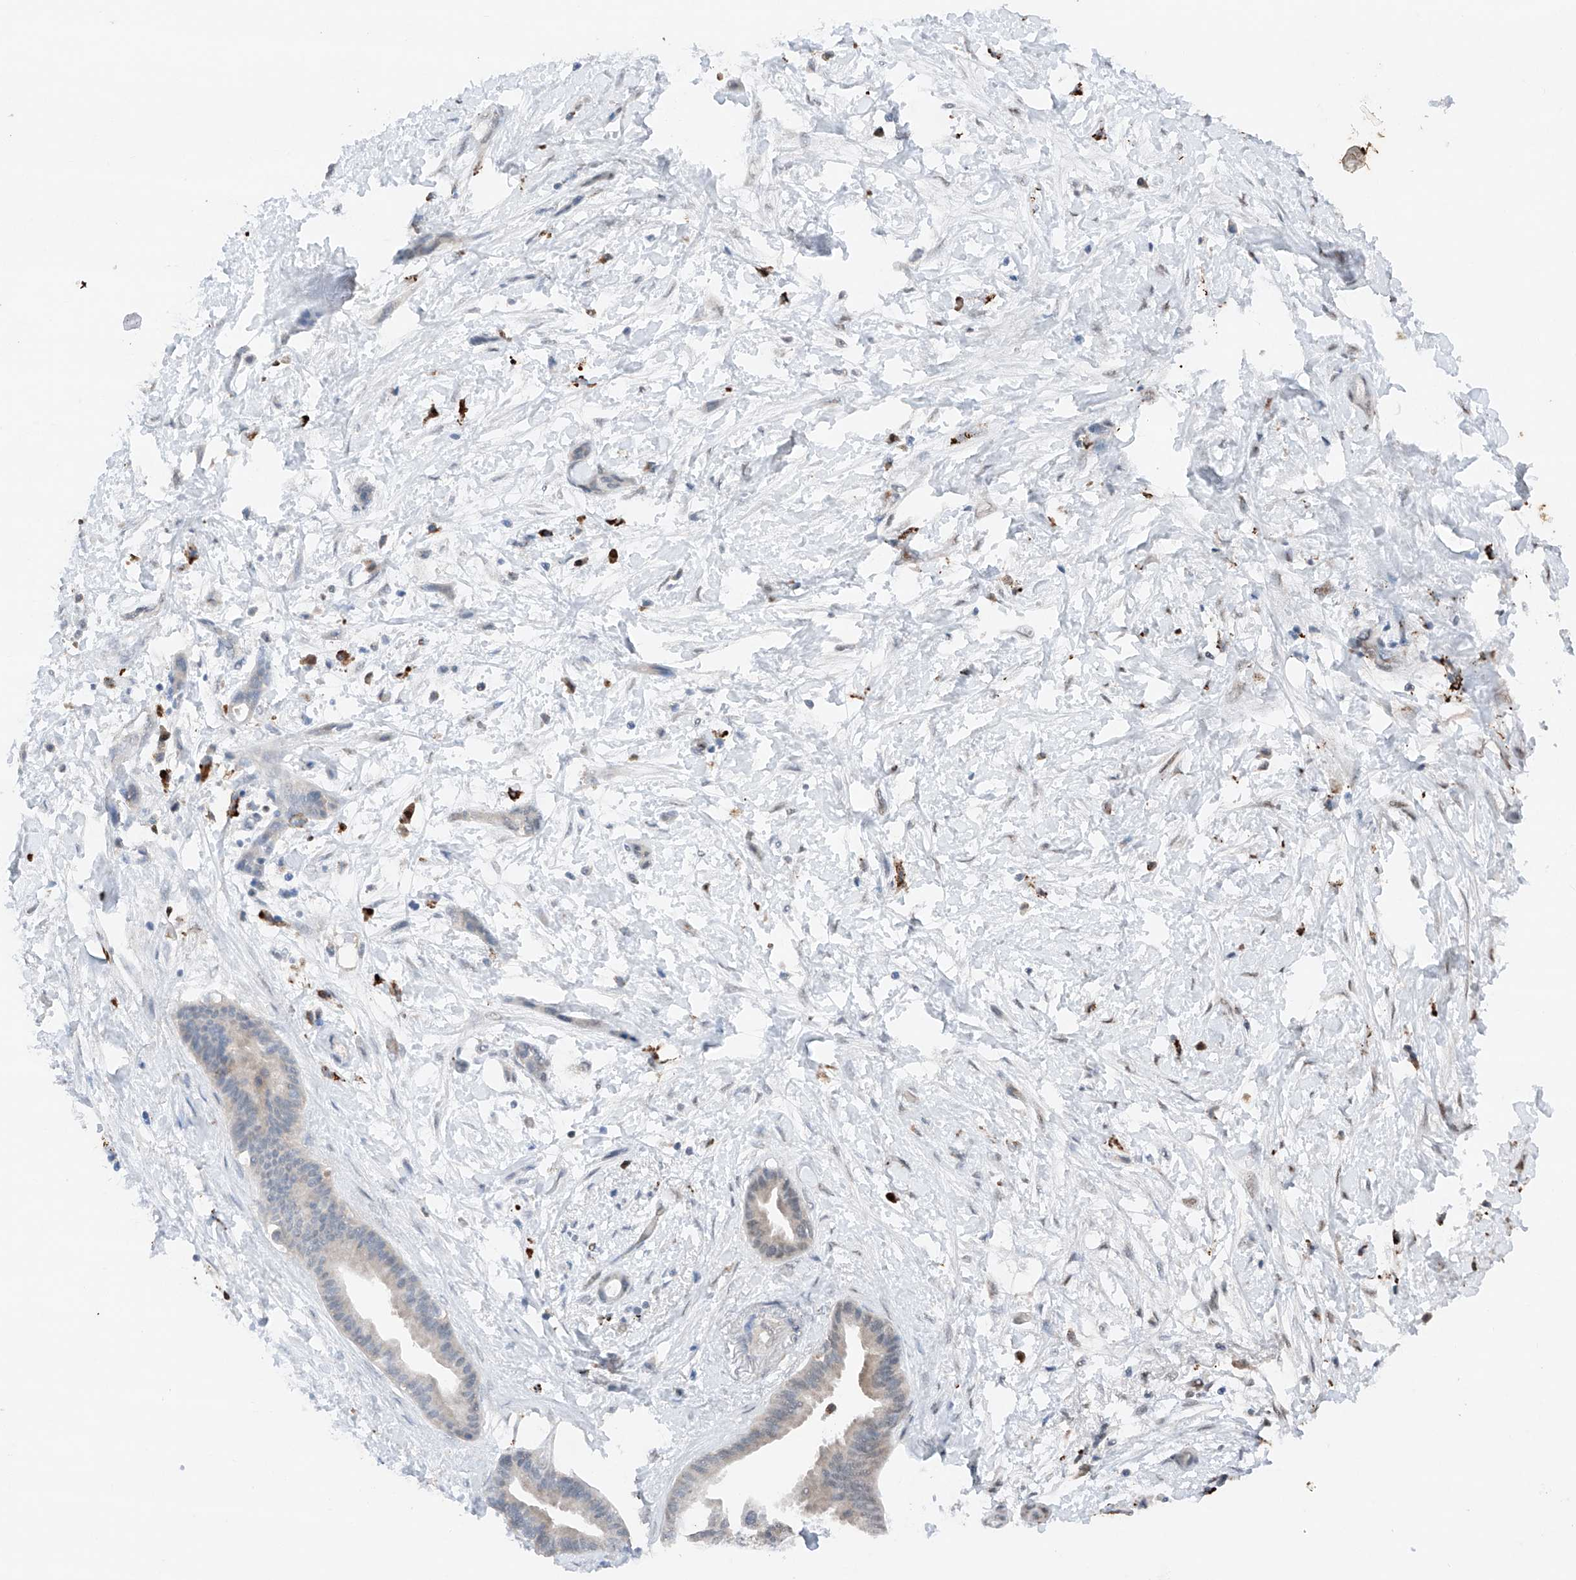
{"staining": {"intensity": "negative", "quantity": "none", "location": "none"}, "tissue": "pancreatic cancer", "cell_type": "Tumor cells", "image_type": "cancer", "snomed": [{"axis": "morphology", "description": "Normal tissue, NOS"}, {"axis": "morphology", "description": "Adenocarcinoma, NOS"}, {"axis": "topography", "description": "Pancreas"}, {"axis": "topography", "description": "Peripheral nerve tissue"}], "caption": "The immunohistochemistry (IHC) micrograph has no significant expression in tumor cells of pancreatic adenocarcinoma tissue. (DAB (3,3'-diaminobenzidine) immunohistochemistry (IHC) visualized using brightfield microscopy, high magnification).", "gene": "TBX4", "patient": {"sex": "female", "age": 63}}